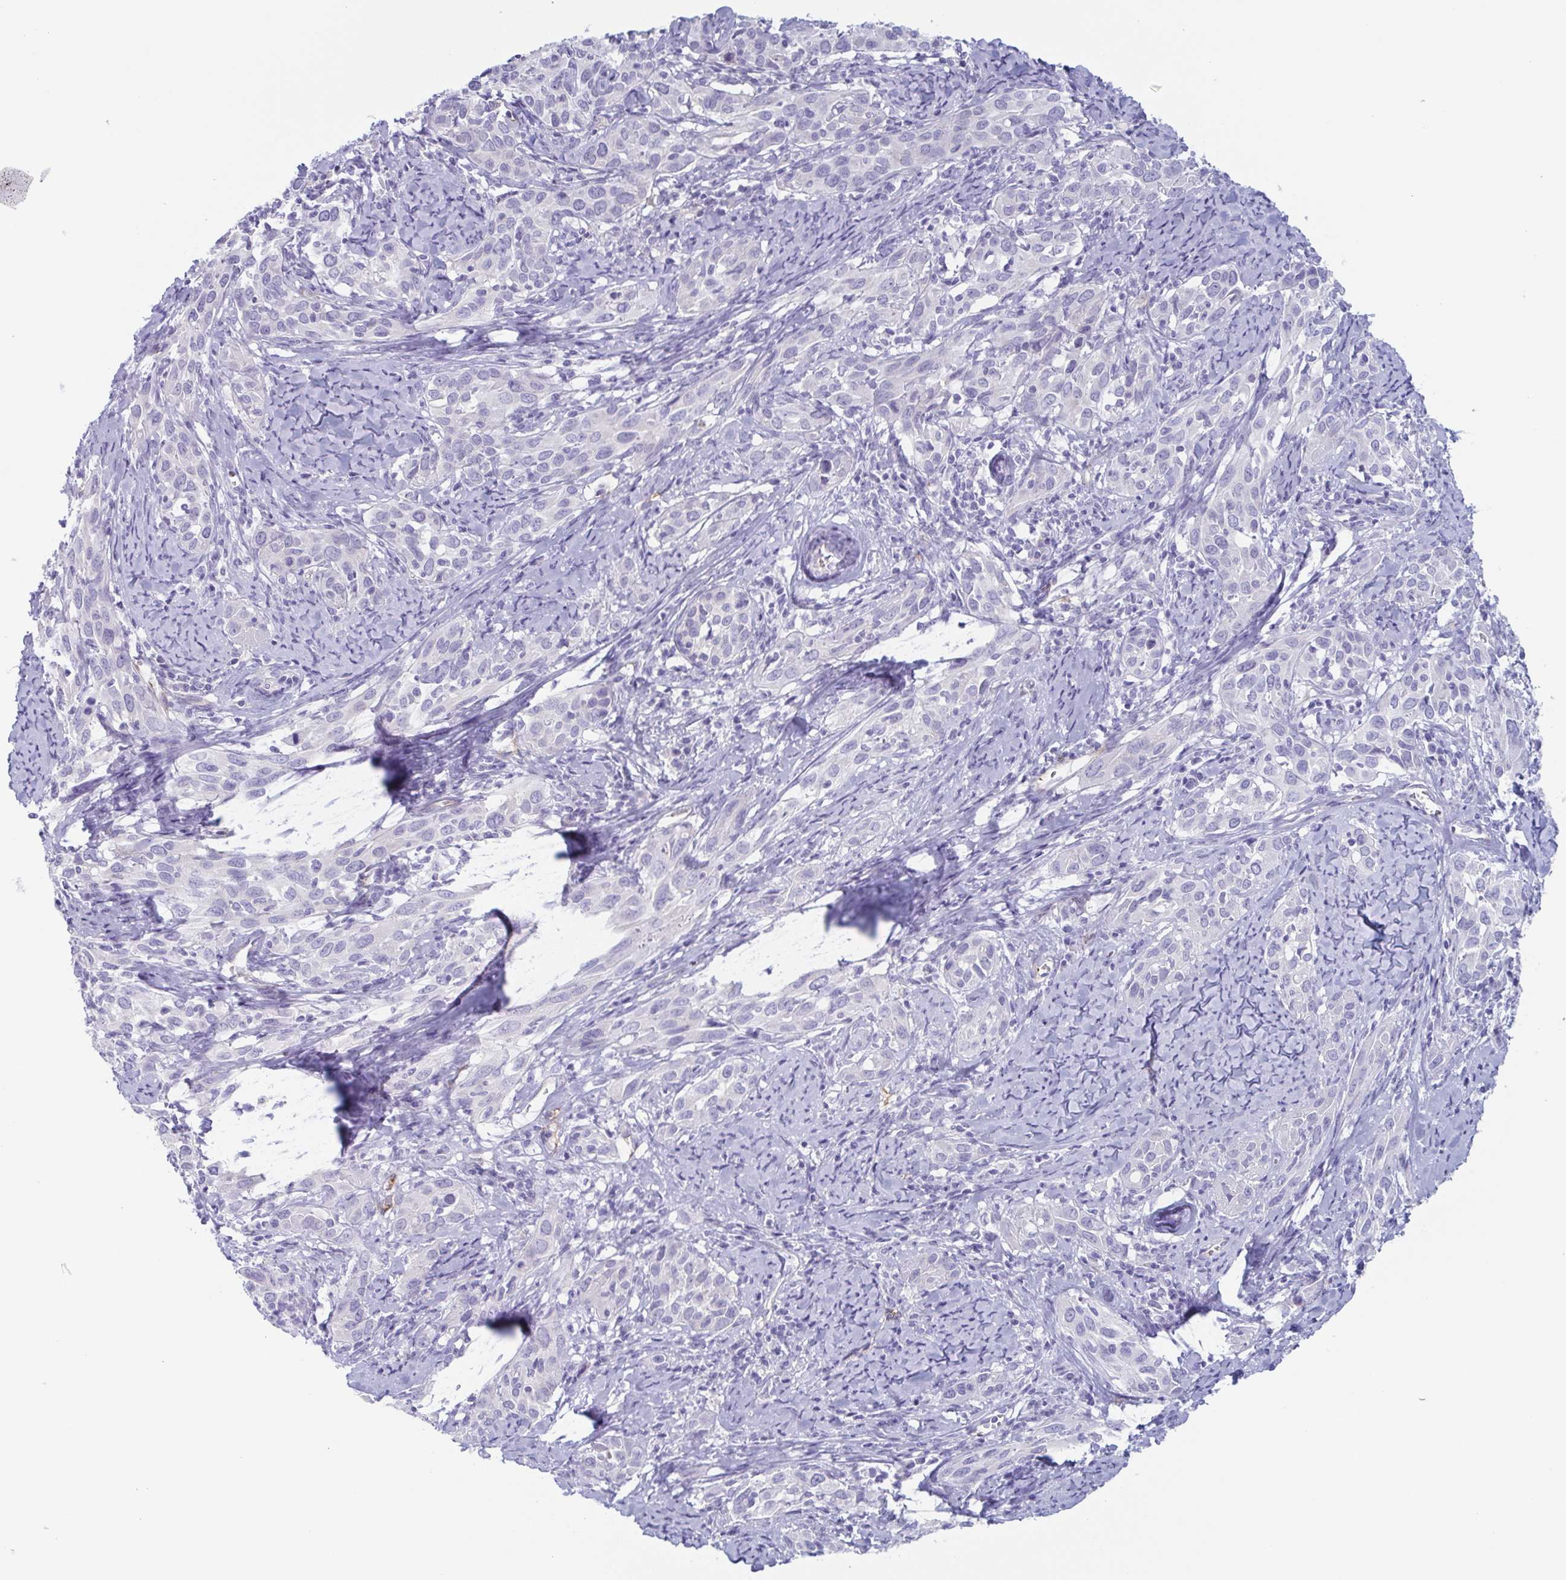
{"staining": {"intensity": "negative", "quantity": "none", "location": "none"}, "tissue": "cervical cancer", "cell_type": "Tumor cells", "image_type": "cancer", "snomed": [{"axis": "morphology", "description": "Squamous cell carcinoma, NOS"}, {"axis": "topography", "description": "Cervix"}], "caption": "Immunohistochemical staining of squamous cell carcinoma (cervical) exhibits no significant positivity in tumor cells.", "gene": "LYRM2", "patient": {"sex": "female", "age": 51}}